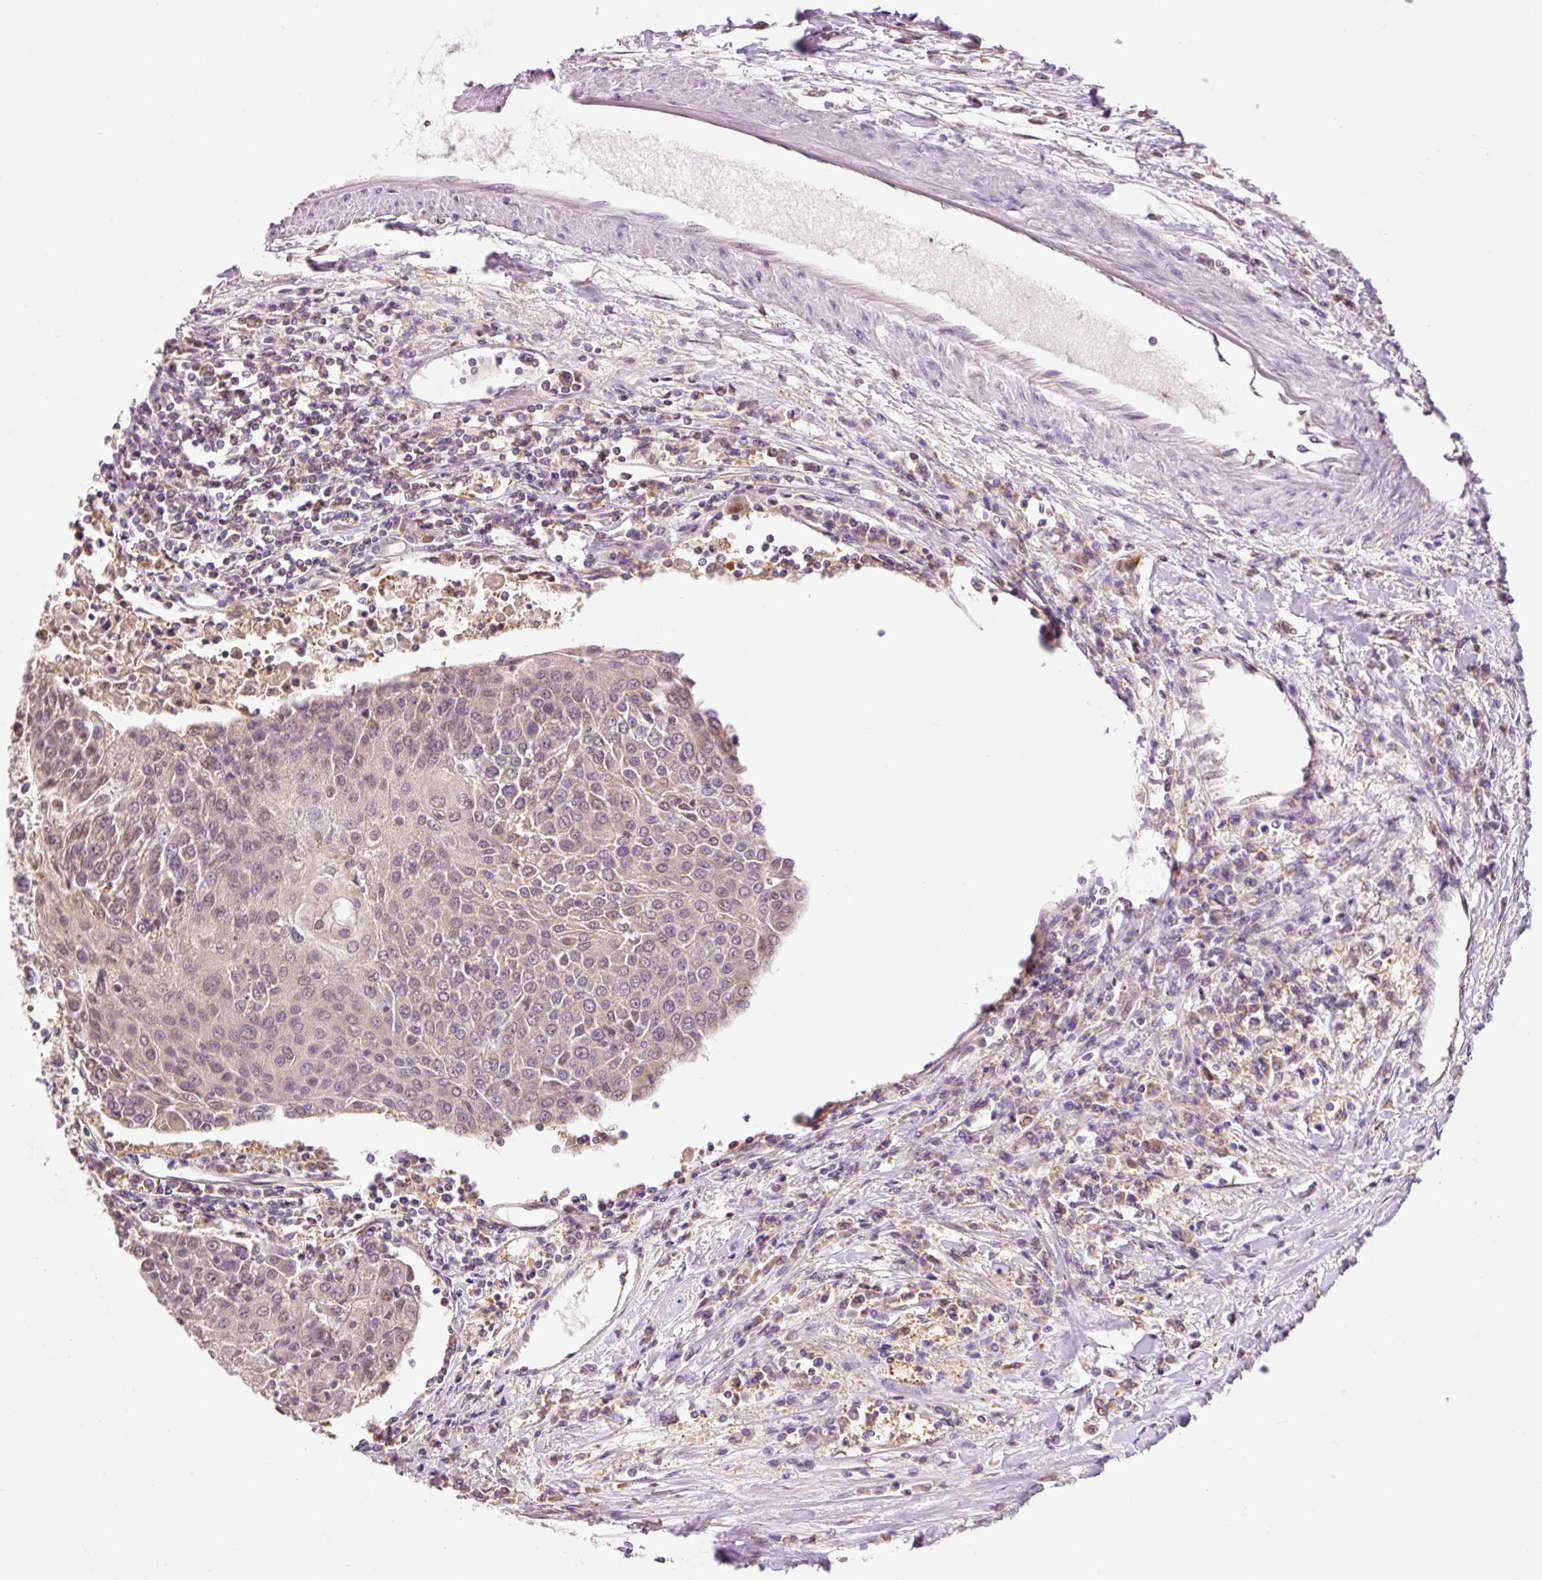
{"staining": {"intensity": "weak", "quantity": ">75%", "location": "nuclear"}, "tissue": "urothelial cancer", "cell_type": "Tumor cells", "image_type": "cancer", "snomed": [{"axis": "morphology", "description": "Urothelial carcinoma, High grade"}, {"axis": "topography", "description": "Urinary bladder"}], "caption": "A micrograph showing weak nuclear expression in about >75% of tumor cells in high-grade urothelial carcinoma, as visualized by brown immunohistochemical staining.", "gene": "IMMT", "patient": {"sex": "female", "age": 85}}